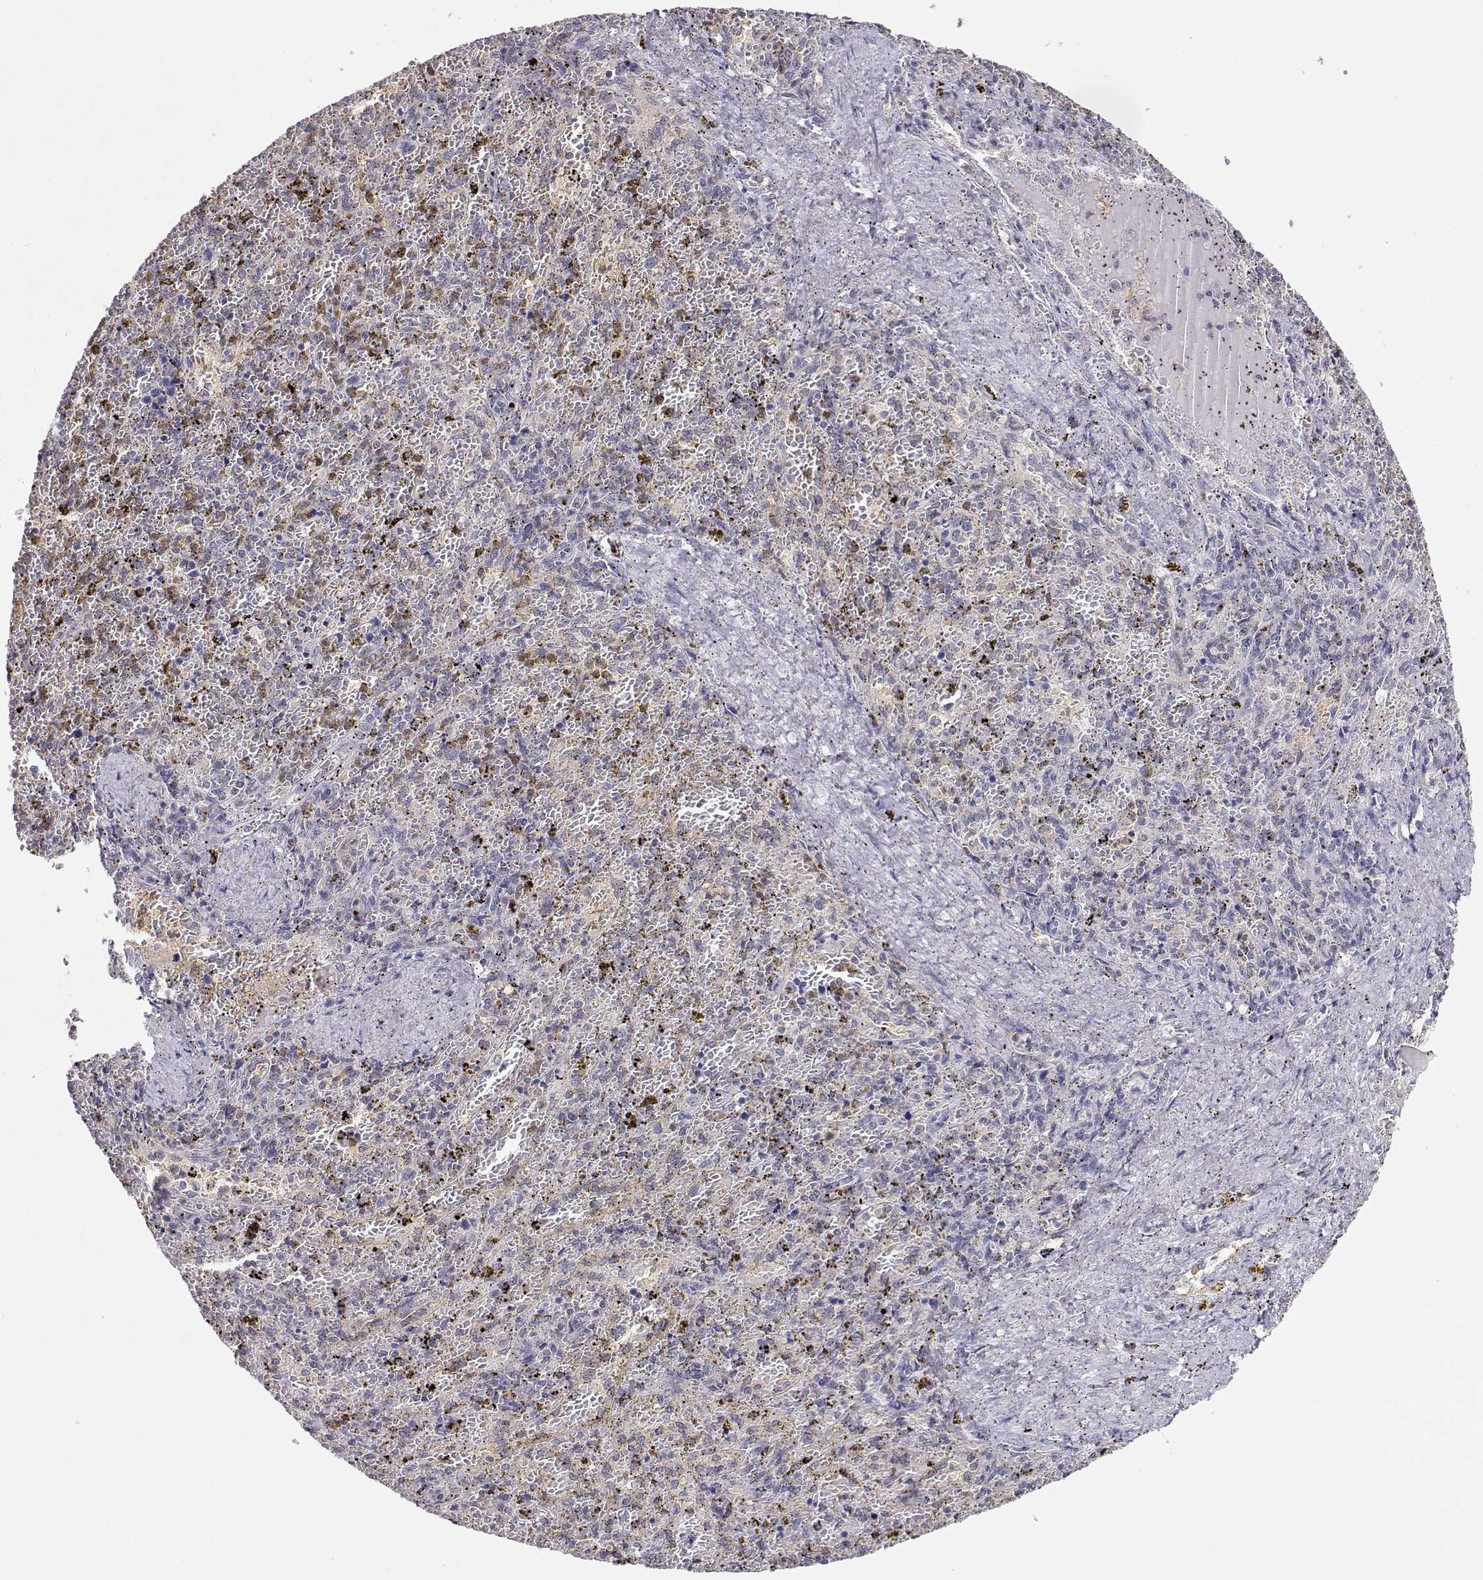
{"staining": {"intensity": "negative", "quantity": "none", "location": "none"}, "tissue": "spleen", "cell_type": "Cells in red pulp", "image_type": "normal", "snomed": [{"axis": "morphology", "description": "Normal tissue, NOS"}, {"axis": "topography", "description": "Spleen"}], "caption": "Immunohistochemistry (IHC) image of unremarkable spleen stained for a protein (brown), which displays no expression in cells in red pulp.", "gene": "ADA", "patient": {"sex": "female", "age": 50}}